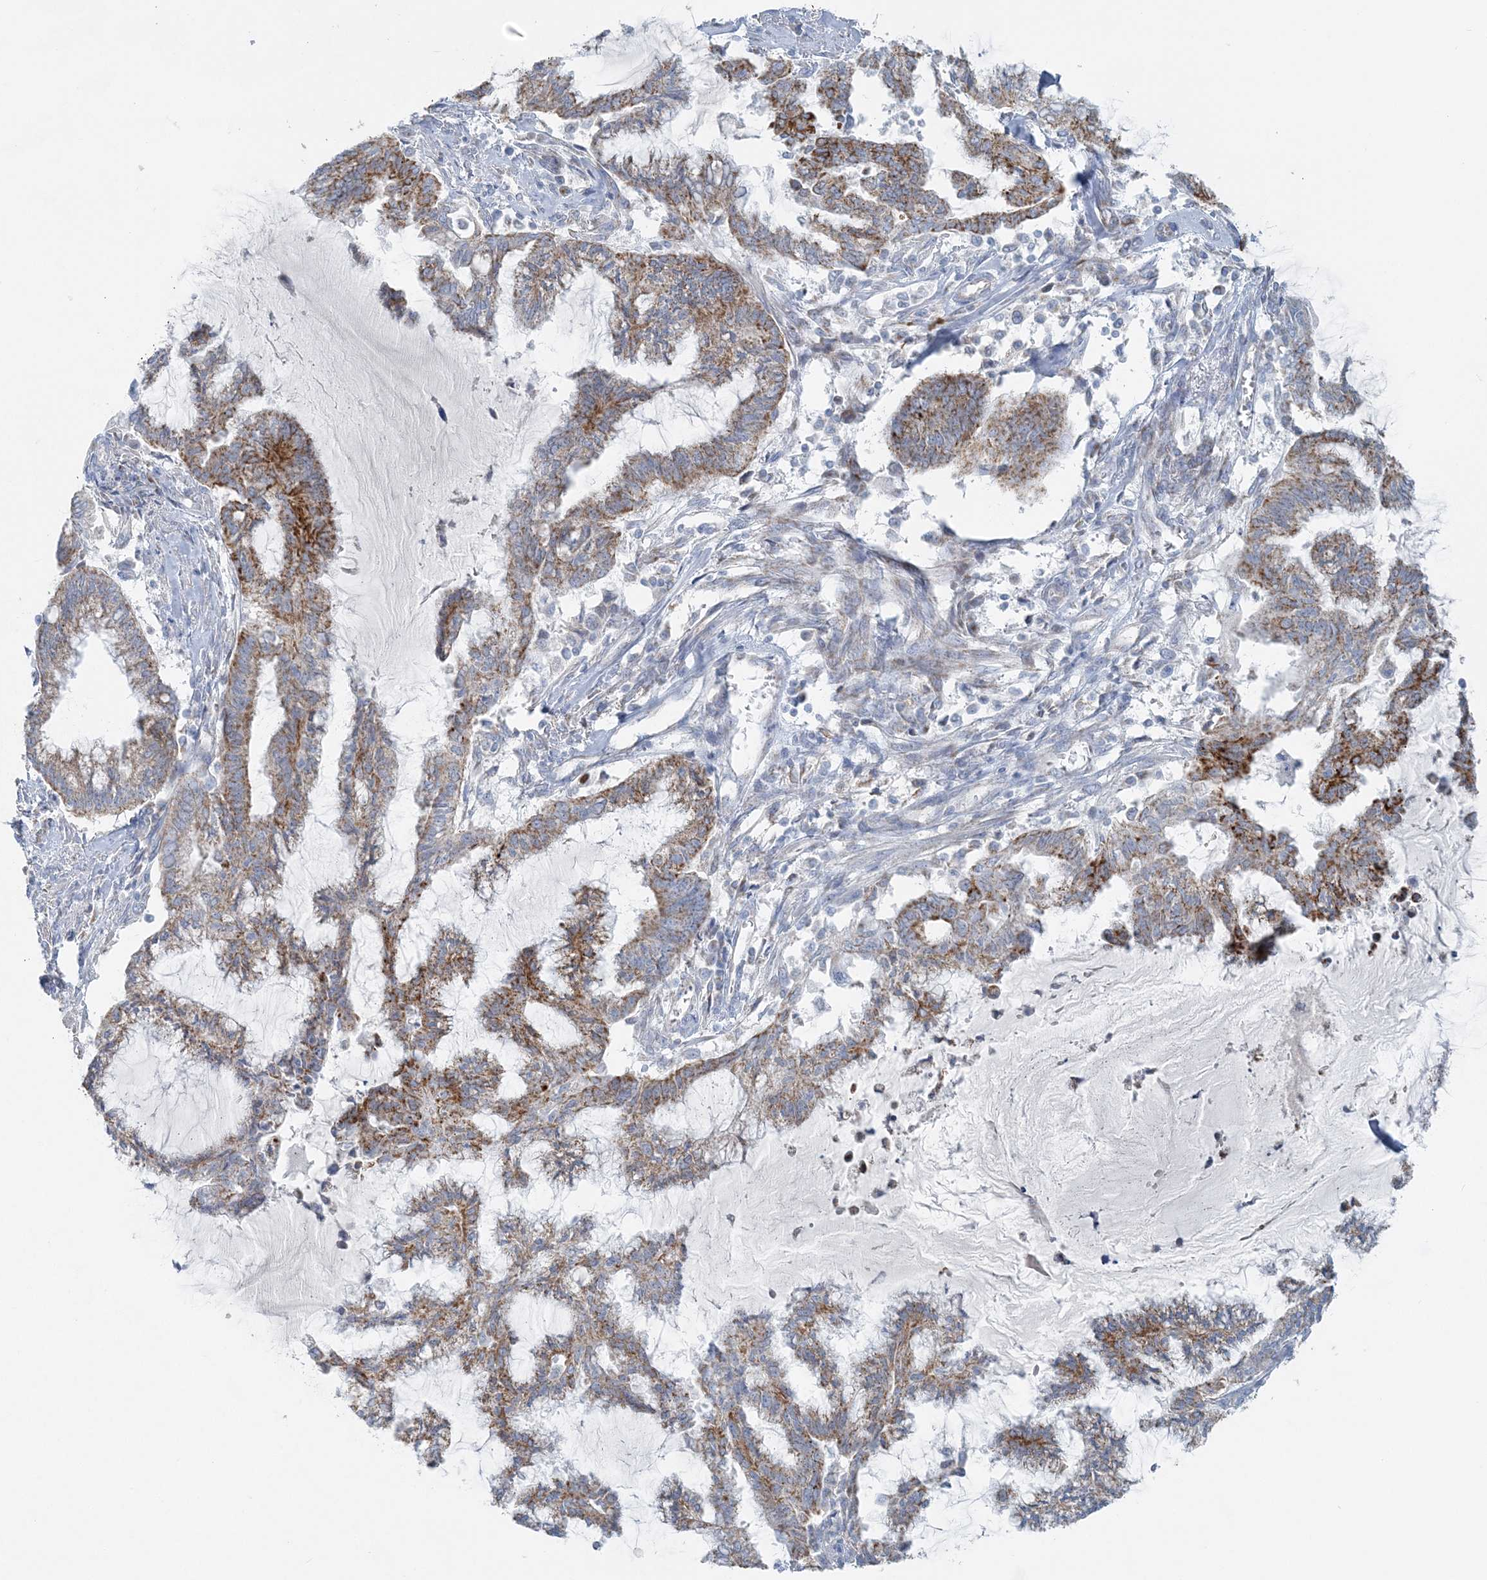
{"staining": {"intensity": "moderate", "quantity": ">75%", "location": "cytoplasmic/membranous"}, "tissue": "endometrial cancer", "cell_type": "Tumor cells", "image_type": "cancer", "snomed": [{"axis": "morphology", "description": "Adenocarcinoma, NOS"}, {"axis": "topography", "description": "Endometrium"}], "caption": "Immunohistochemical staining of human endometrial cancer shows medium levels of moderate cytoplasmic/membranous protein staining in about >75% of tumor cells.", "gene": "PCCB", "patient": {"sex": "female", "age": 86}}